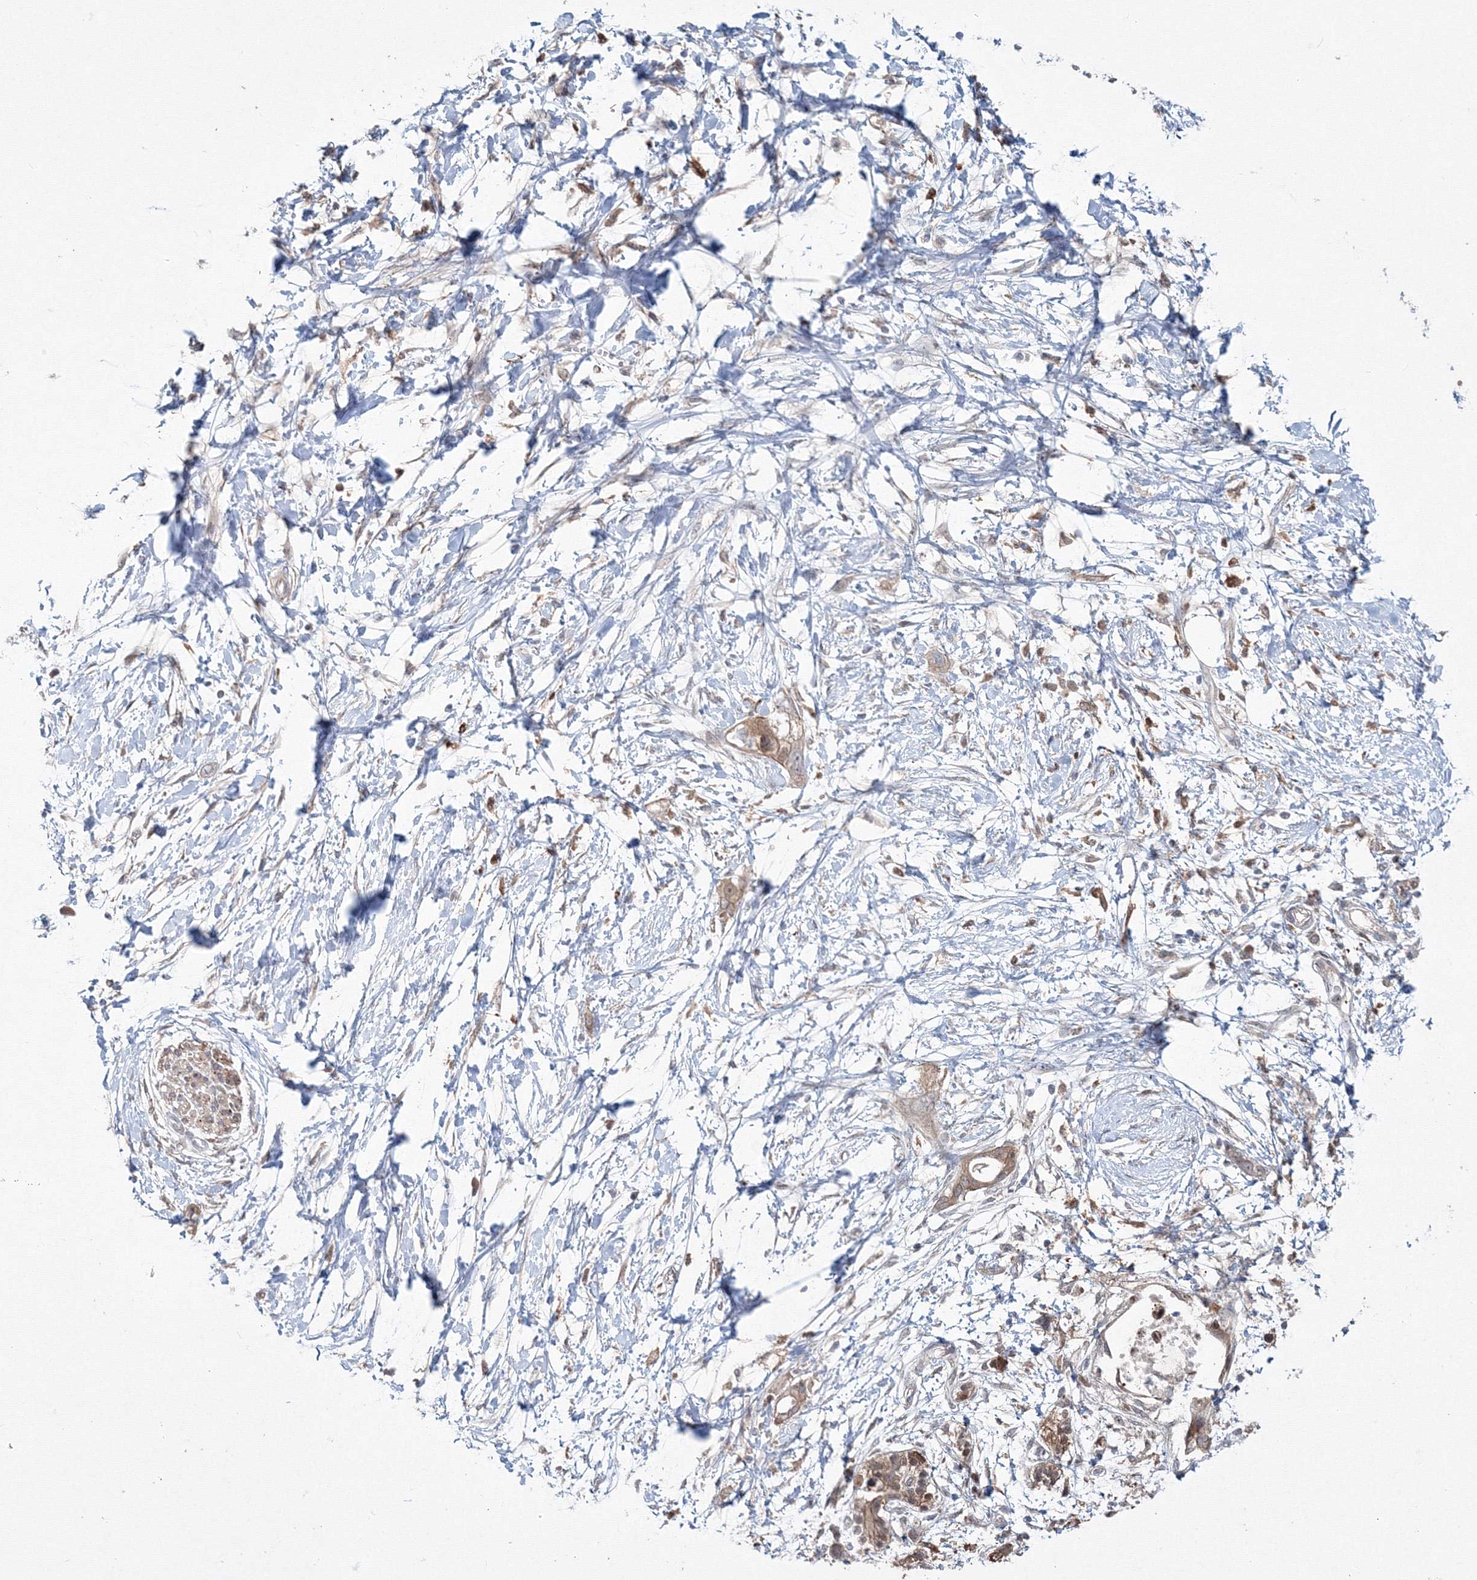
{"staining": {"intensity": "weak", "quantity": ">75%", "location": "cytoplasmic/membranous"}, "tissue": "pancreatic cancer", "cell_type": "Tumor cells", "image_type": "cancer", "snomed": [{"axis": "morphology", "description": "Normal tissue, NOS"}, {"axis": "morphology", "description": "Adenocarcinoma, NOS"}, {"axis": "topography", "description": "Pancreas"}, {"axis": "topography", "description": "Peripheral nerve tissue"}], "caption": "A high-resolution histopathology image shows immunohistochemistry (IHC) staining of pancreatic cancer, which reveals weak cytoplasmic/membranous staining in about >75% of tumor cells.", "gene": "MKRN2", "patient": {"sex": "male", "age": 59}}